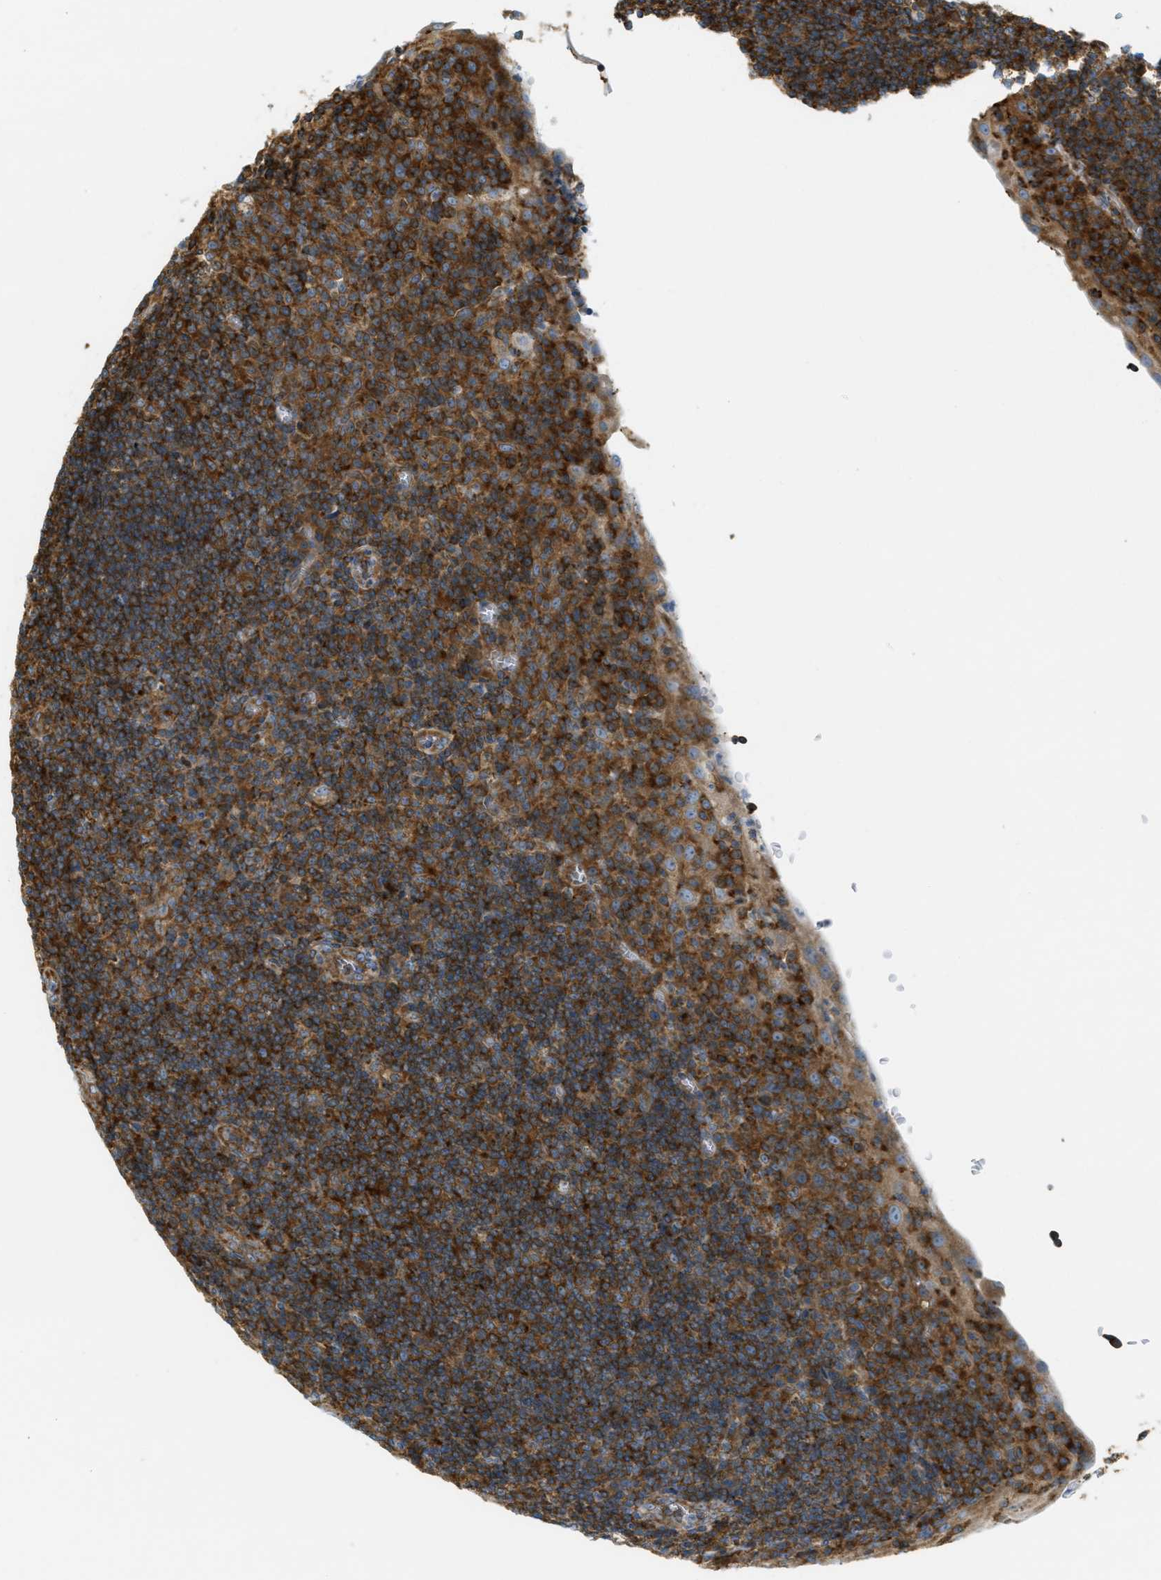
{"staining": {"intensity": "strong", "quantity": "25%-75%", "location": "cytoplasmic/membranous"}, "tissue": "tonsil", "cell_type": "Germinal center cells", "image_type": "normal", "snomed": [{"axis": "morphology", "description": "Normal tissue, NOS"}, {"axis": "topography", "description": "Tonsil"}], "caption": "A micrograph of human tonsil stained for a protein demonstrates strong cytoplasmic/membranous brown staining in germinal center cells.", "gene": "ABCF1", "patient": {"sex": "male", "age": 37}}